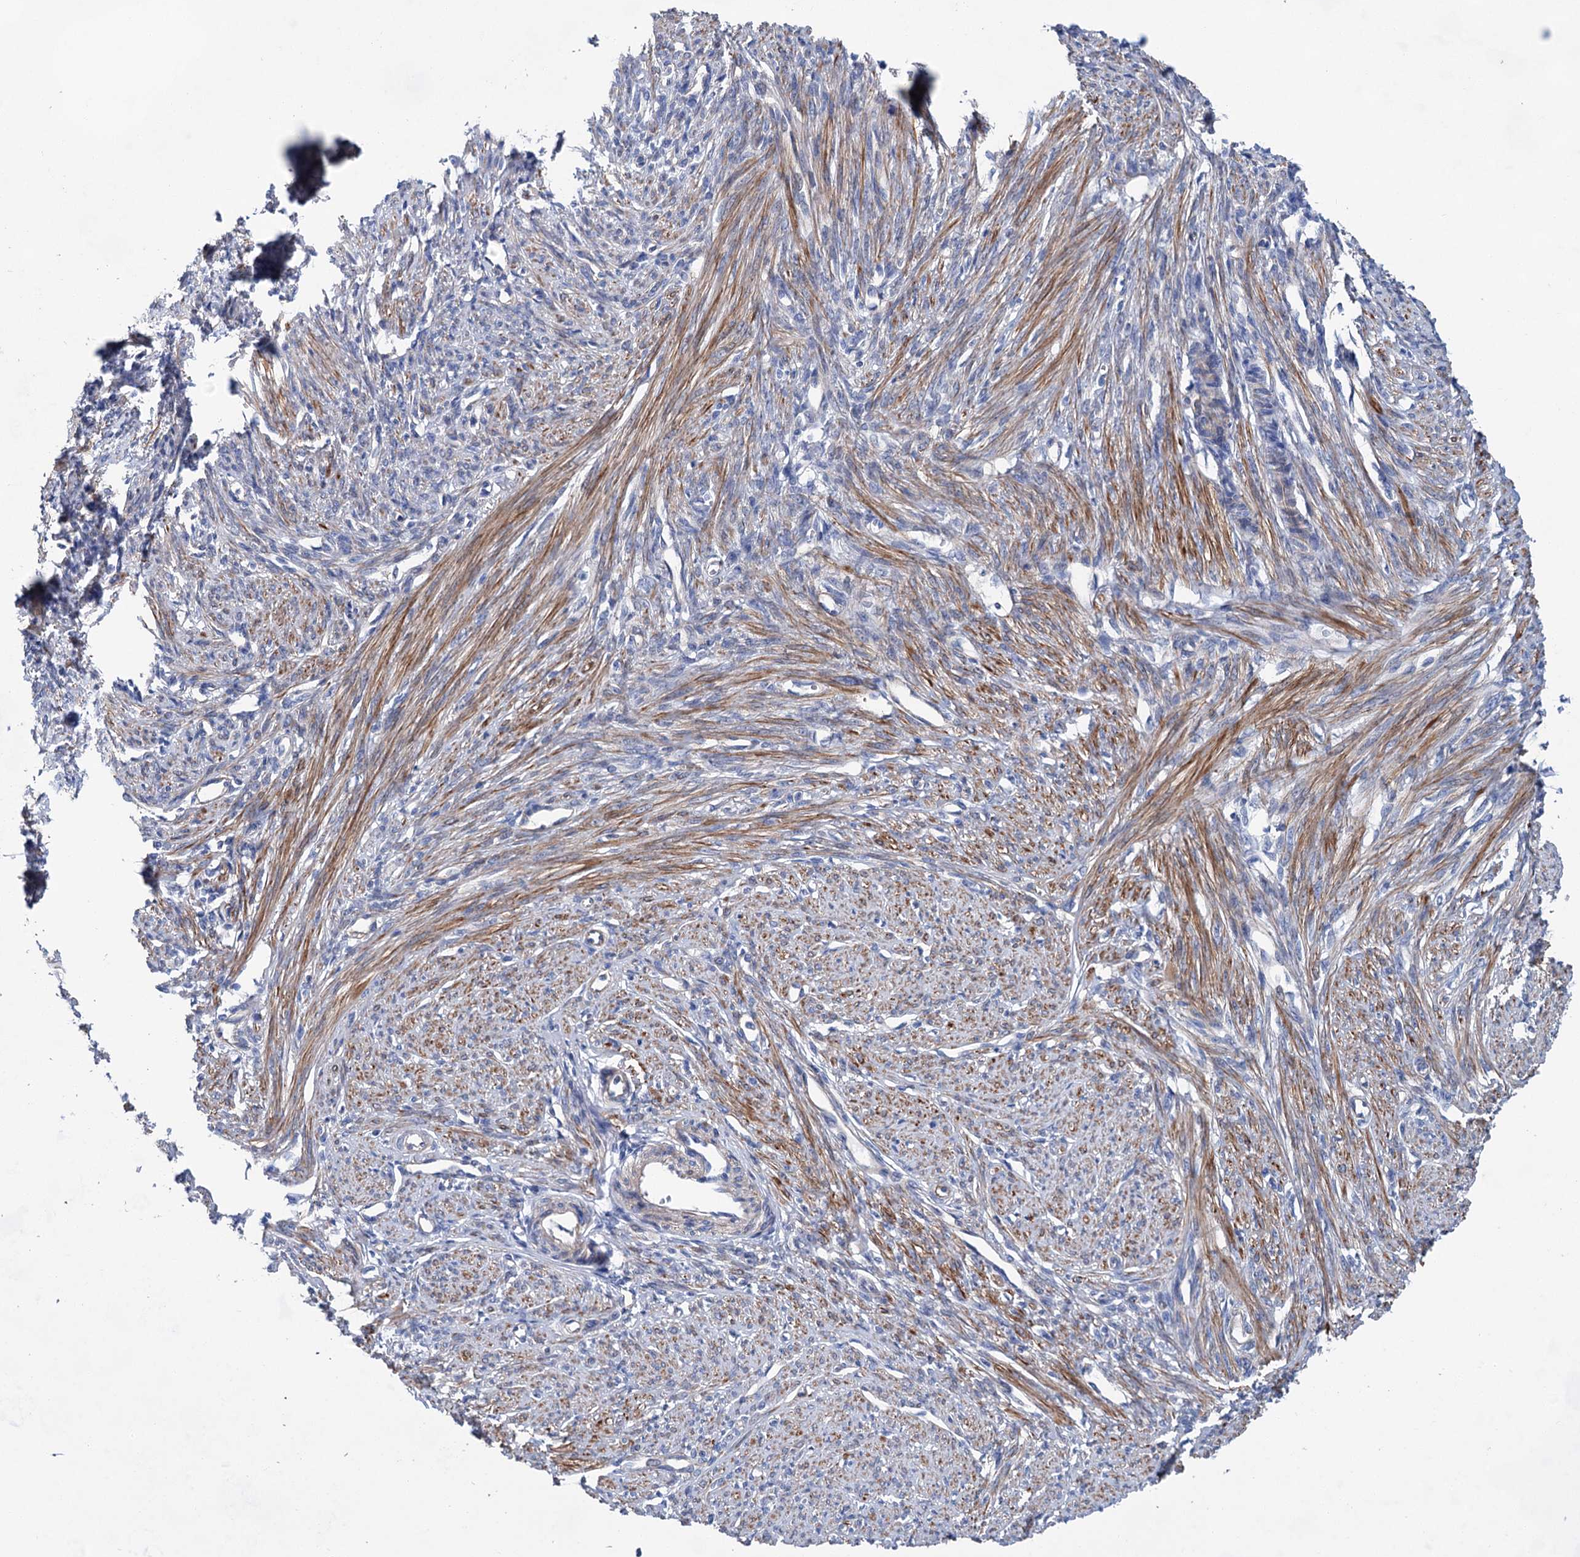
{"staining": {"intensity": "moderate", "quantity": ">75%", "location": "cytoplasmic/membranous"}, "tissue": "smooth muscle", "cell_type": "Smooth muscle cells", "image_type": "normal", "snomed": [{"axis": "morphology", "description": "Normal tissue, NOS"}, {"axis": "topography", "description": "Smooth muscle"}, {"axis": "topography", "description": "Uterus"}], "caption": "The histopathology image exhibits staining of unremarkable smooth muscle, revealing moderate cytoplasmic/membranous protein staining (brown color) within smooth muscle cells. The staining was performed using DAB to visualize the protein expression in brown, while the nuclei were stained in blue with hematoxylin (Magnification: 20x).", "gene": "GPR155", "patient": {"sex": "female", "age": 59}}